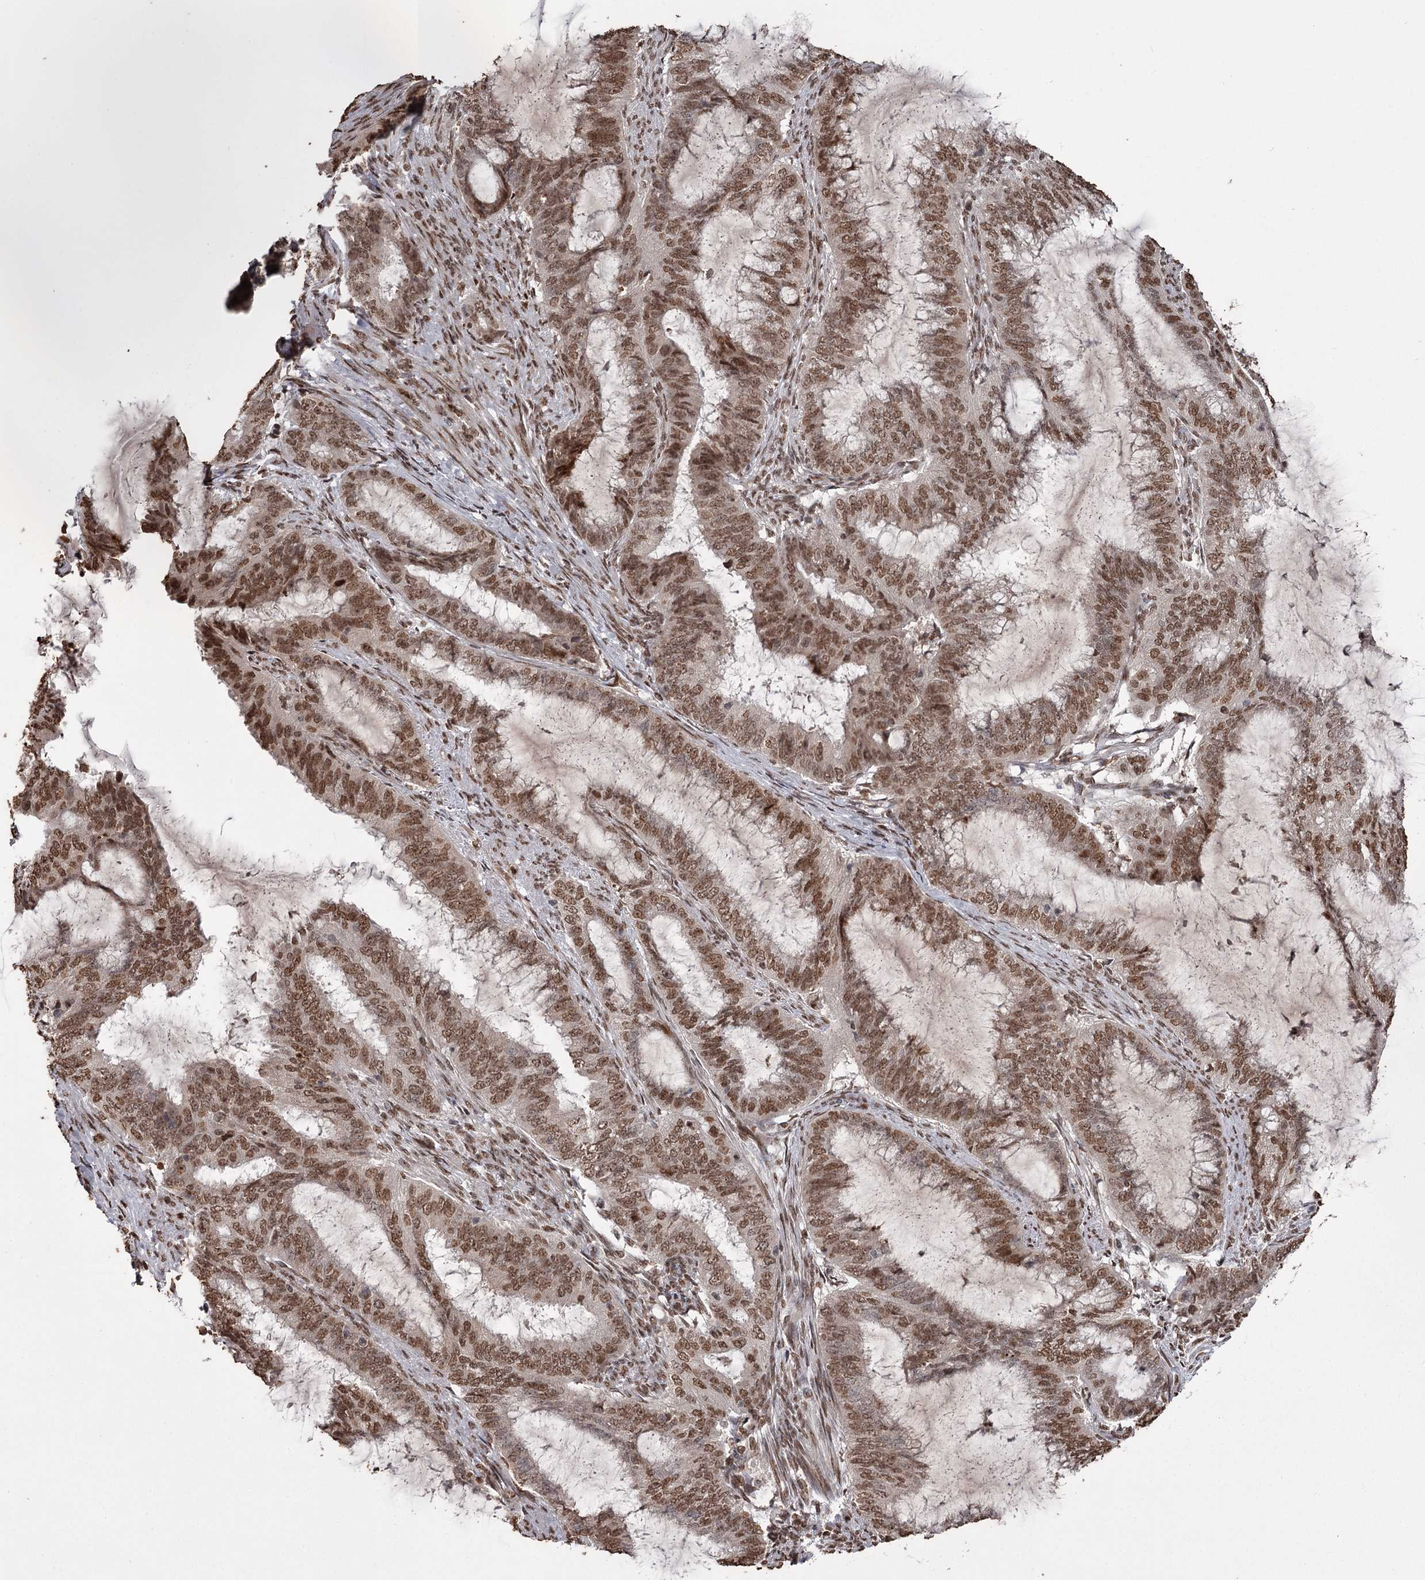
{"staining": {"intensity": "moderate", "quantity": ">75%", "location": "nuclear"}, "tissue": "endometrial cancer", "cell_type": "Tumor cells", "image_type": "cancer", "snomed": [{"axis": "morphology", "description": "Adenocarcinoma, NOS"}, {"axis": "topography", "description": "Endometrium"}], "caption": "Immunohistochemistry (IHC) of endometrial adenocarcinoma exhibits medium levels of moderate nuclear expression in about >75% of tumor cells.", "gene": "THYN1", "patient": {"sex": "female", "age": 51}}